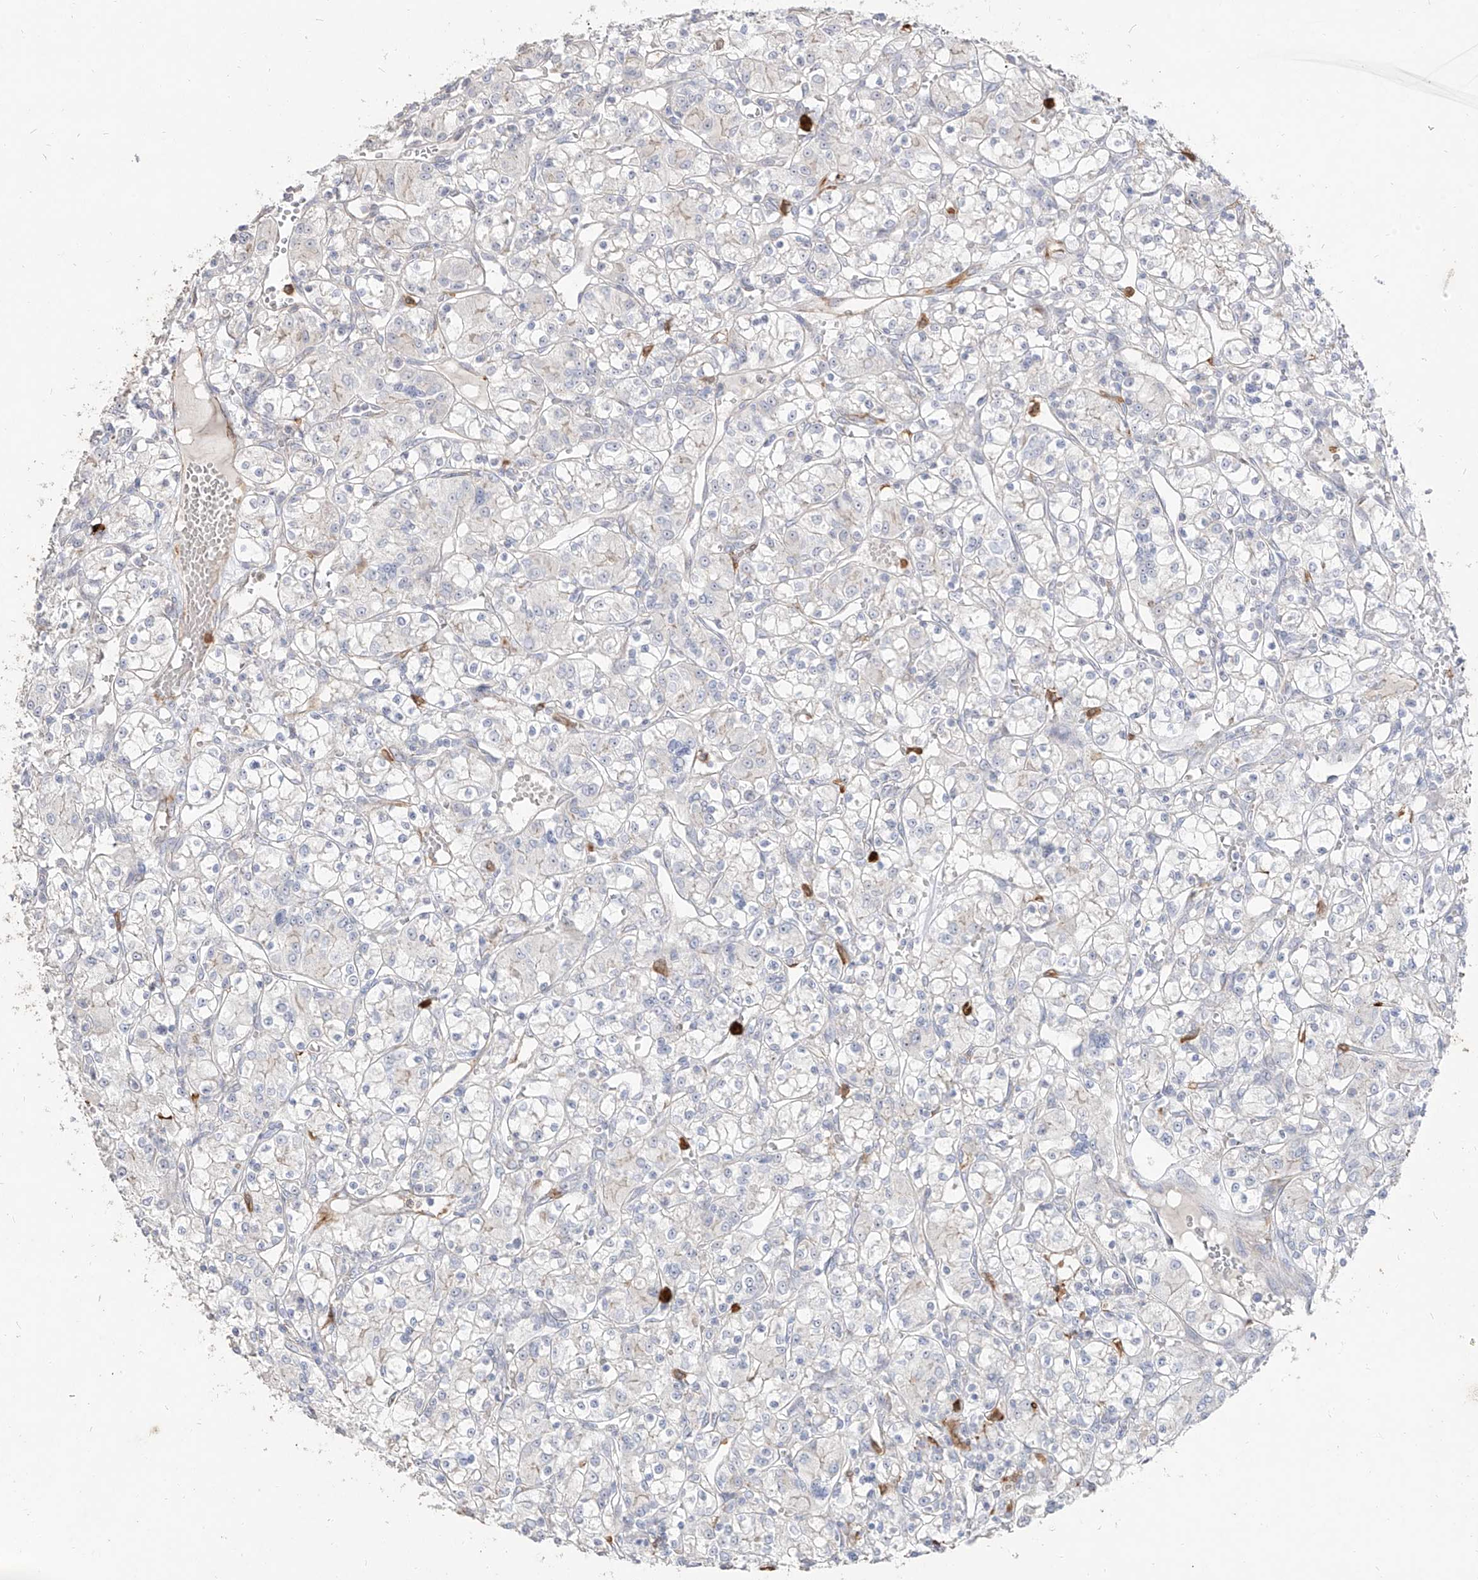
{"staining": {"intensity": "negative", "quantity": "none", "location": "none"}, "tissue": "renal cancer", "cell_type": "Tumor cells", "image_type": "cancer", "snomed": [{"axis": "morphology", "description": "Adenocarcinoma, NOS"}, {"axis": "topography", "description": "Kidney"}], "caption": "High power microscopy micrograph of an immunohistochemistry photomicrograph of renal cancer (adenocarcinoma), revealing no significant expression in tumor cells.", "gene": "ZNF227", "patient": {"sex": "female", "age": 59}}